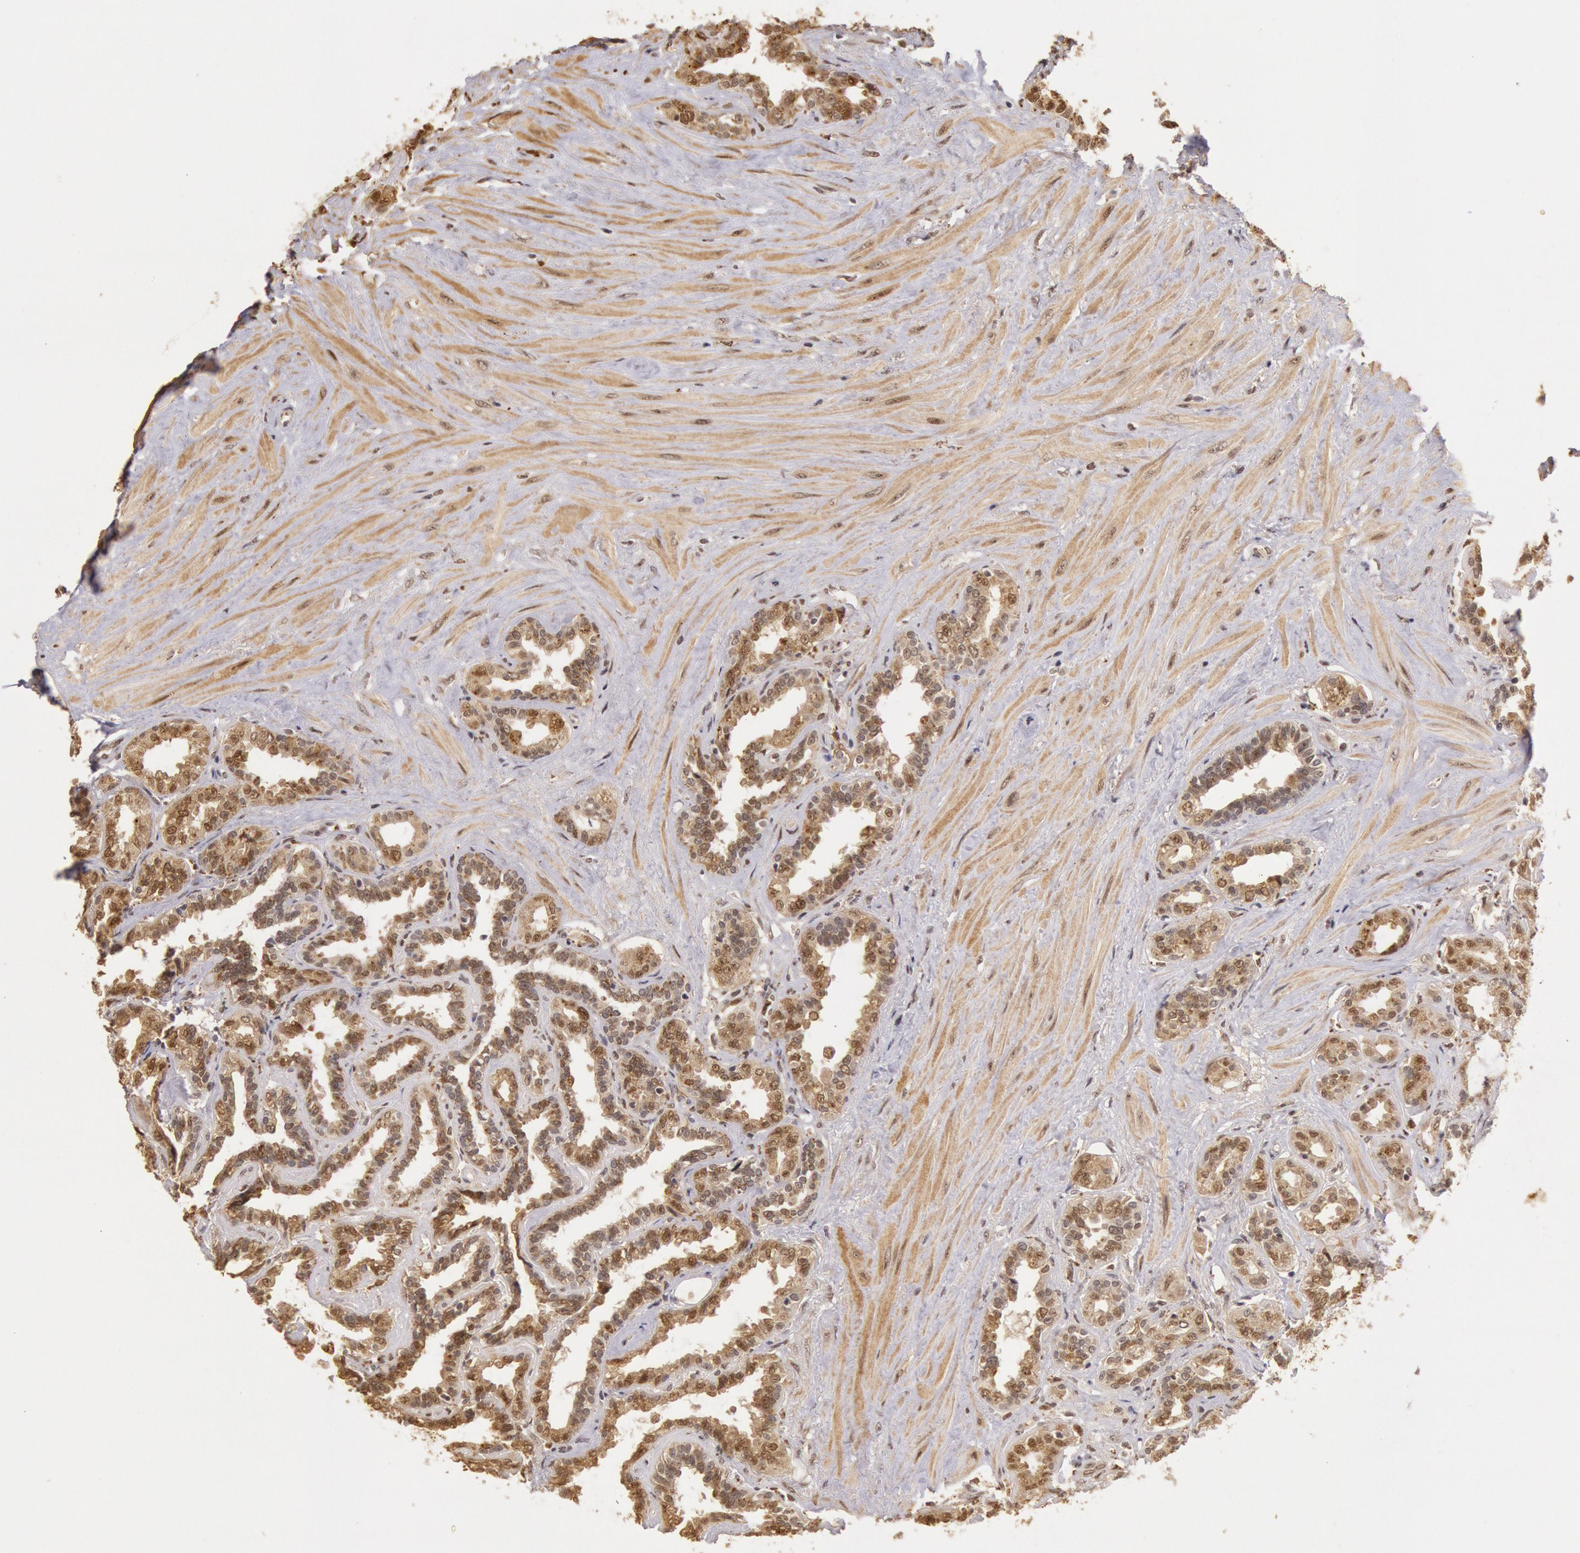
{"staining": {"intensity": "moderate", "quantity": ">75%", "location": "cytoplasmic/membranous,nuclear"}, "tissue": "seminal vesicle", "cell_type": "Glandular cells", "image_type": "normal", "snomed": [{"axis": "morphology", "description": "Normal tissue, NOS"}, {"axis": "morphology", "description": "Inflammation, NOS"}, {"axis": "topography", "description": "Urinary bladder"}, {"axis": "topography", "description": "Prostate"}, {"axis": "topography", "description": "Seminal veicle"}], "caption": "Immunohistochemistry (DAB (3,3'-diaminobenzidine)) staining of unremarkable seminal vesicle demonstrates moderate cytoplasmic/membranous,nuclear protein staining in about >75% of glandular cells.", "gene": "LIG4", "patient": {"sex": "male", "age": 82}}